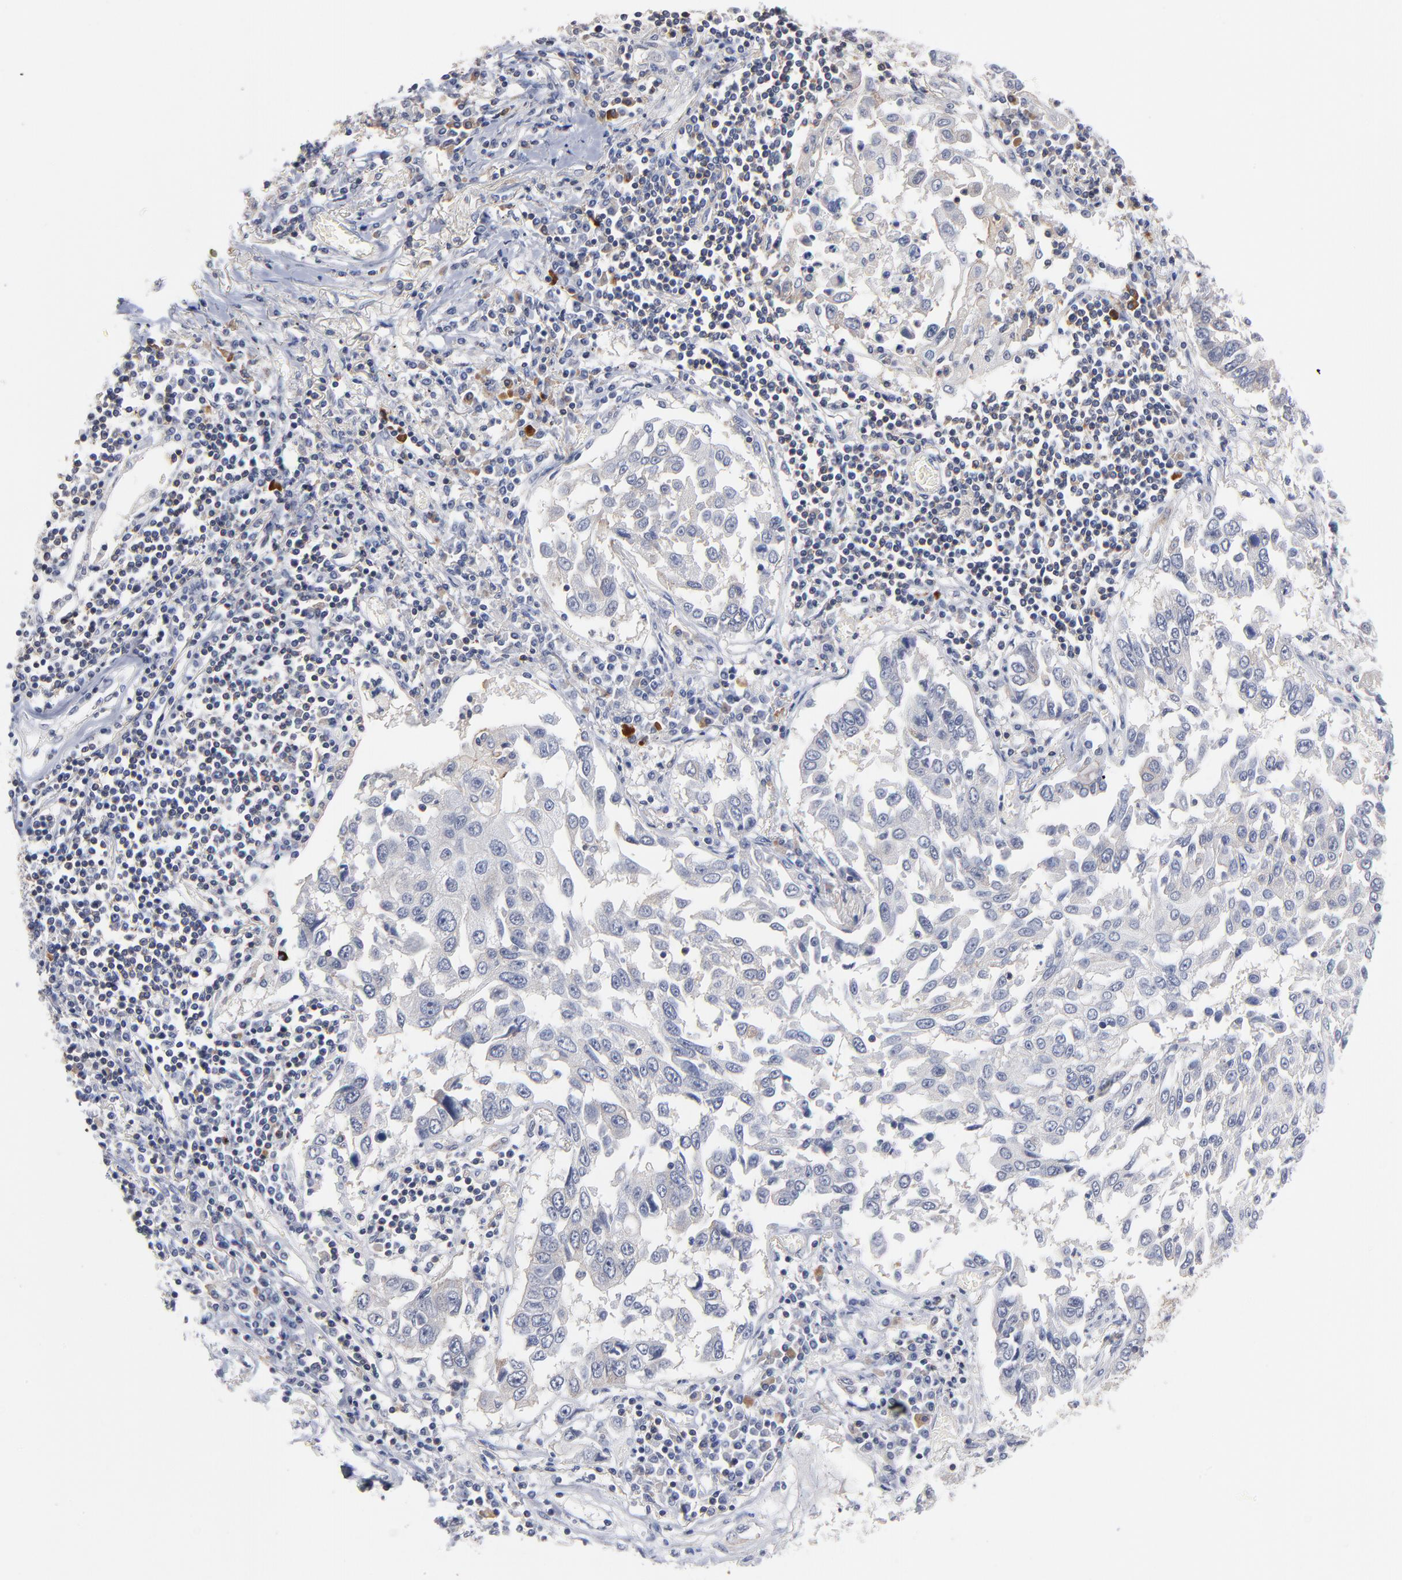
{"staining": {"intensity": "negative", "quantity": "none", "location": "none"}, "tissue": "lung cancer", "cell_type": "Tumor cells", "image_type": "cancer", "snomed": [{"axis": "morphology", "description": "Squamous cell carcinoma, NOS"}, {"axis": "topography", "description": "Lung"}], "caption": "A high-resolution image shows immunohistochemistry staining of lung cancer, which reveals no significant staining in tumor cells.", "gene": "PDLIM2", "patient": {"sex": "male", "age": 71}}